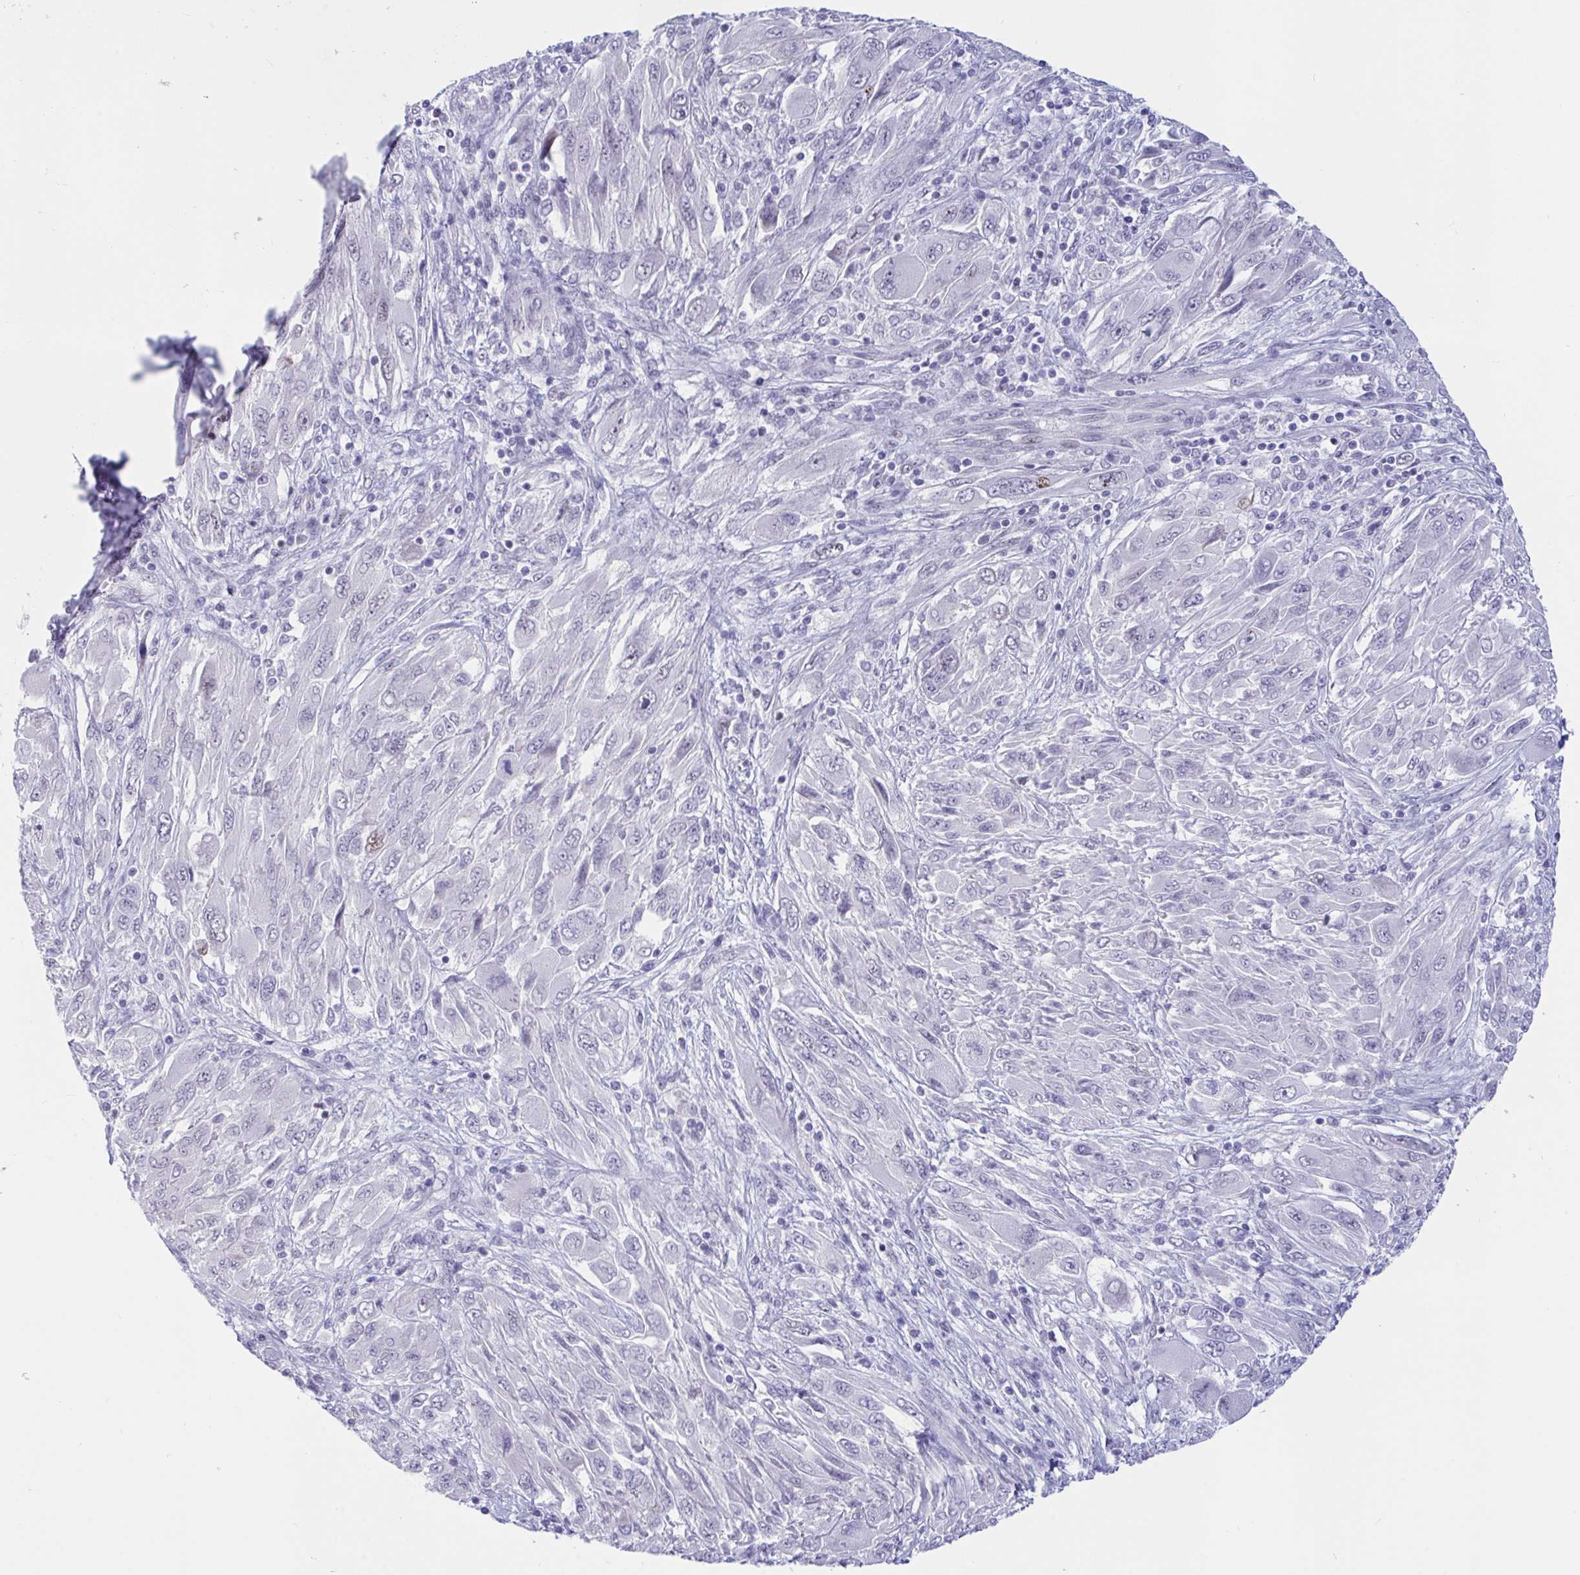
{"staining": {"intensity": "negative", "quantity": "none", "location": "none"}, "tissue": "melanoma", "cell_type": "Tumor cells", "image_type": "cancer", "snomed": [{"axis": "morphology", "description": "Malignant melanoma, NOS"}, {"axis": "topography", "description": "Skin"}], "caption": "DAB (3,3'-diaminobenzidine) immunohistochemical staining of human malignant melanoma demonstrates no significant expression in tumor cells.", "gene": "IKZF2", "patient": {"sex": "female", "age": 91}}